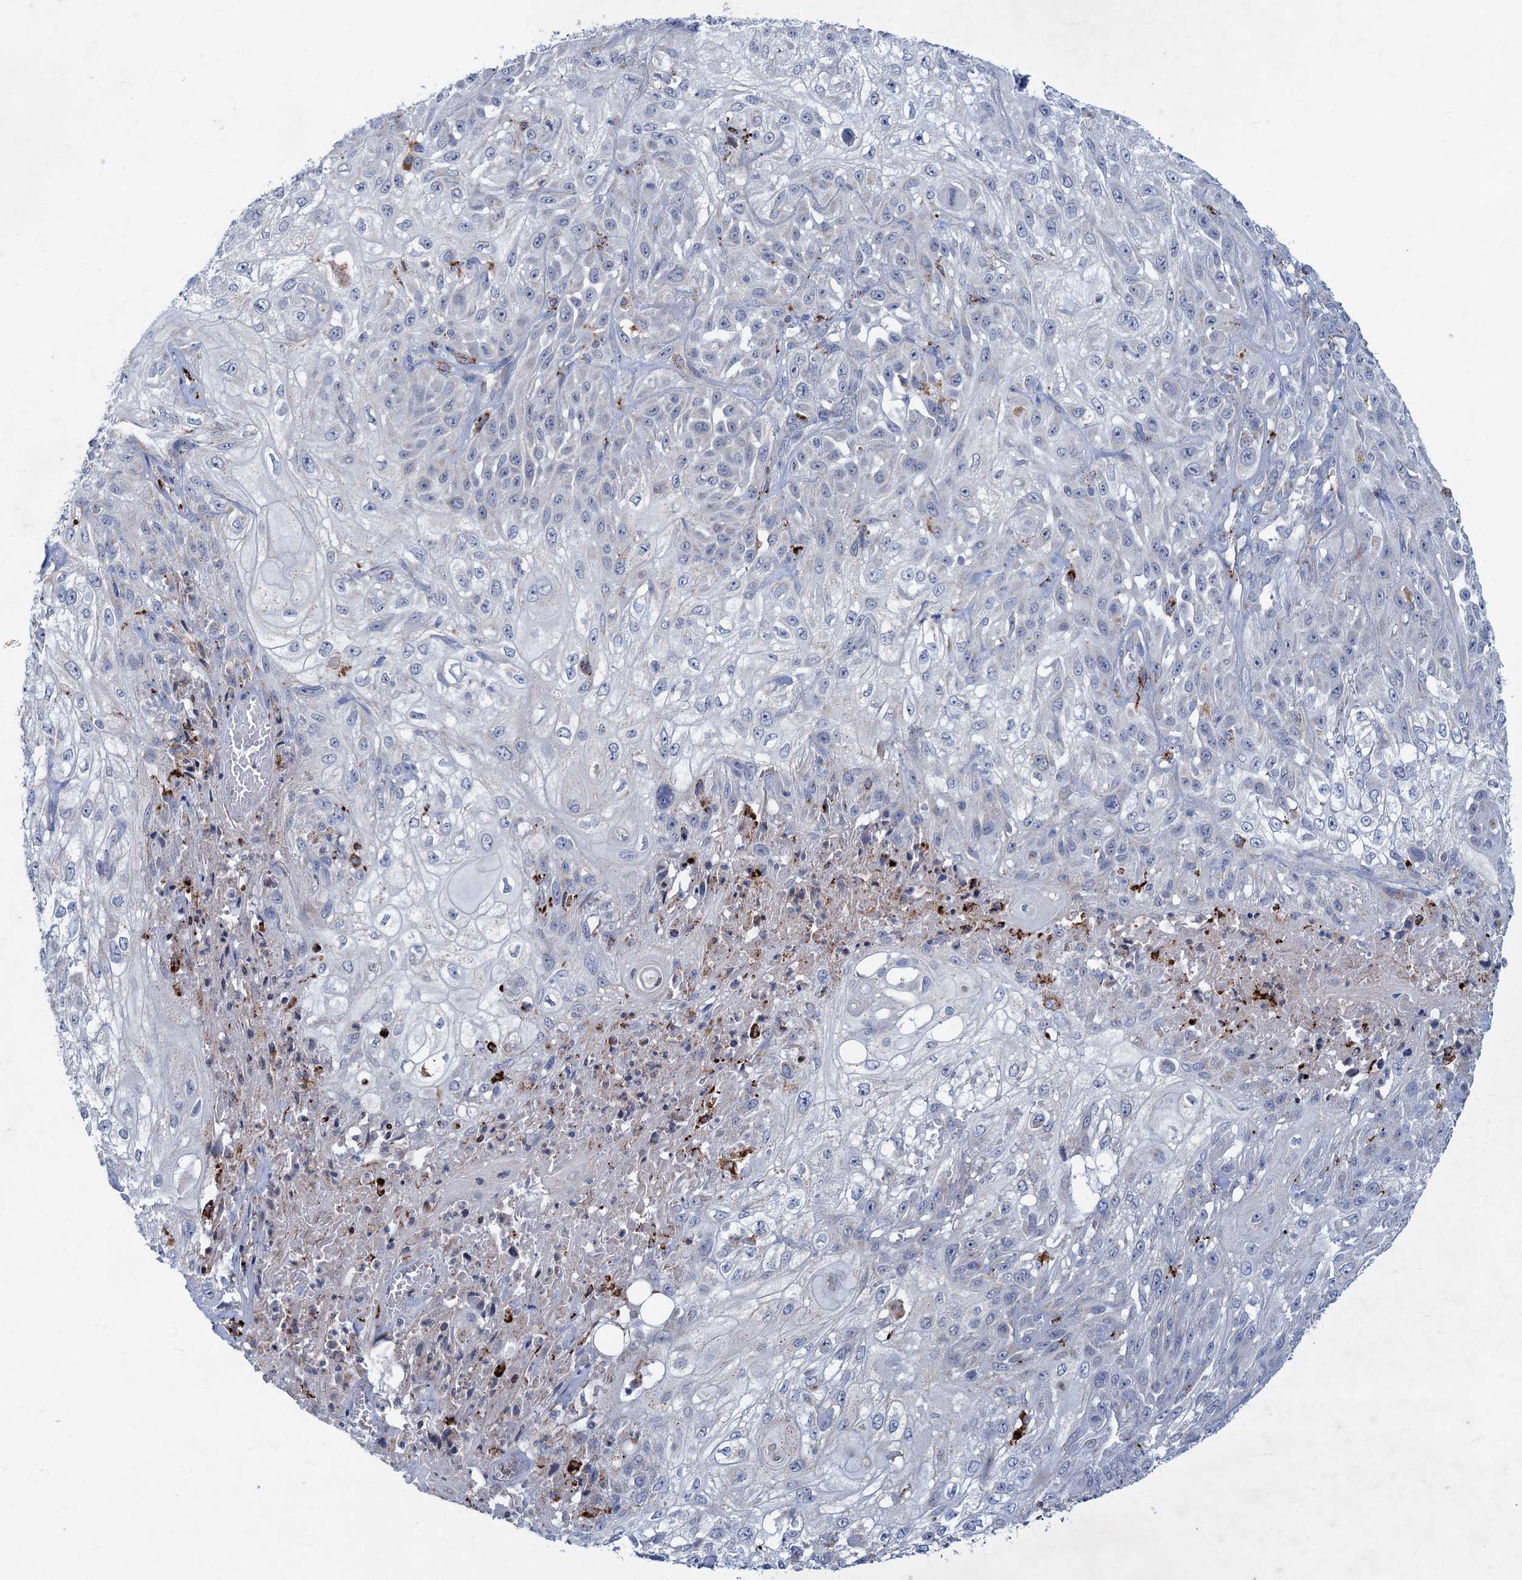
{"staining": {"intensity": "negative", "quantity": "none", "location": "none"}, "tissue": "skin cancer", "cell_type": "Tumor cells", "image_type": "cancer", "snomed": [{"axis": "morphology", "description": "Squamous cell carcinoma, NOS"}, {"axis": "morphology", "description": "Squamous cell carcinoma, metastatic, NOS"}, {"axis": "topography", "description": "Skin"}, {"axis": "topography", "description": "Lymph node"}], "caption": "A photomicrograph of human skin cancer is negative for staining in tumor cells.", "gene": "ANKS3", "patient": {"sex": "male", "age": 75}}